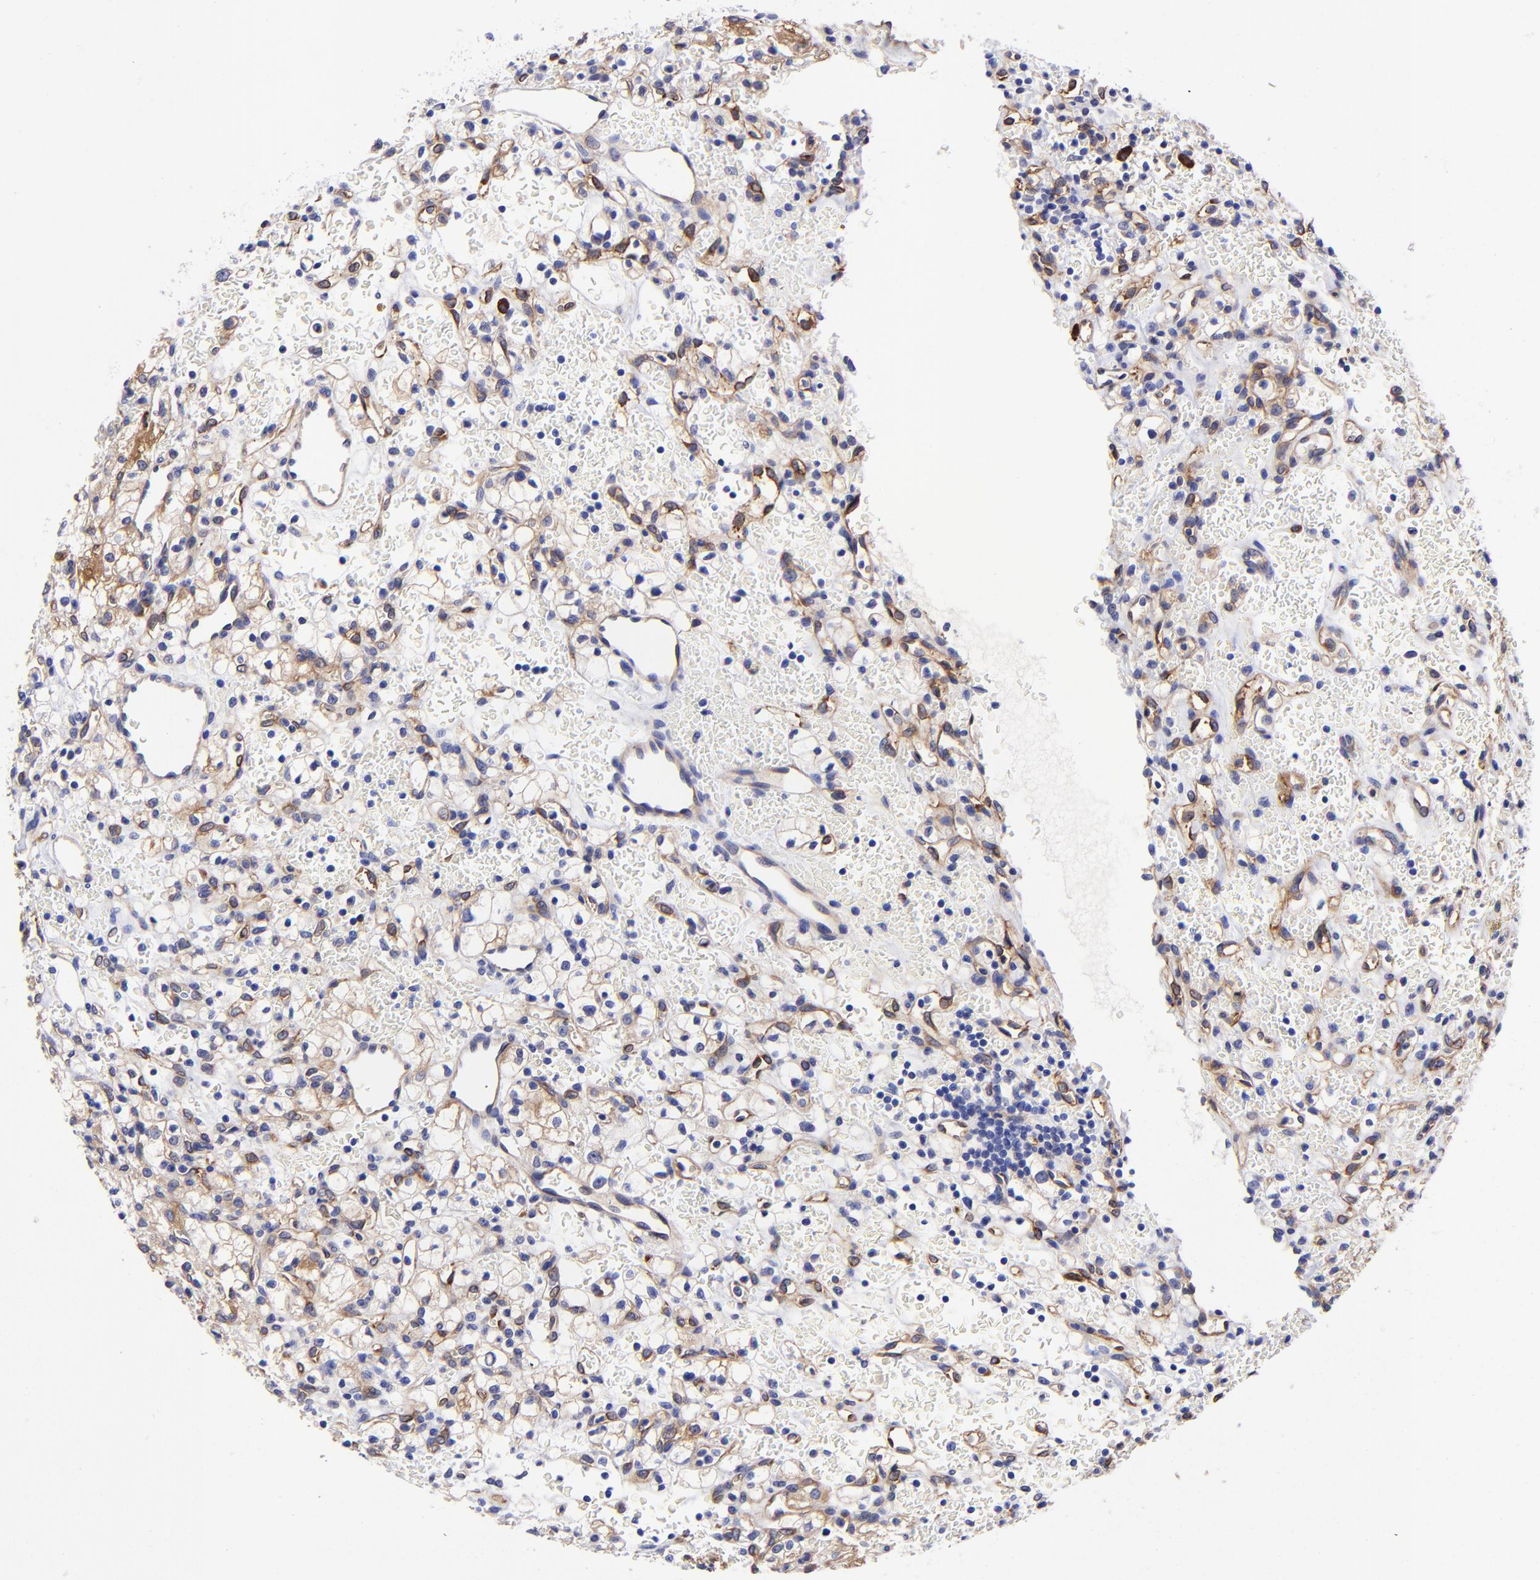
{"staining": {"intensity": "moderate", "quantity": "<25%", "location": "cytoplasmic/membranous"}, "tissue": "renal cancer", "cell_type": "Tumor cells", "image_type": "cancer", "snomed": [{"axis": "morphology", "description": "Adenocarcinoma, NOS"}, {"axis": "topography", "description": "Kidney"}], "caption": "Renal cancer (adenocarcinoma) tissue demonstrates moderate cytoplasmic/membranous staining in about <25% of tumor cells, visualized by immunohistochemistry.", "gene": "PPFIBP1", "patient": {"sex": "female", "age": 62}}